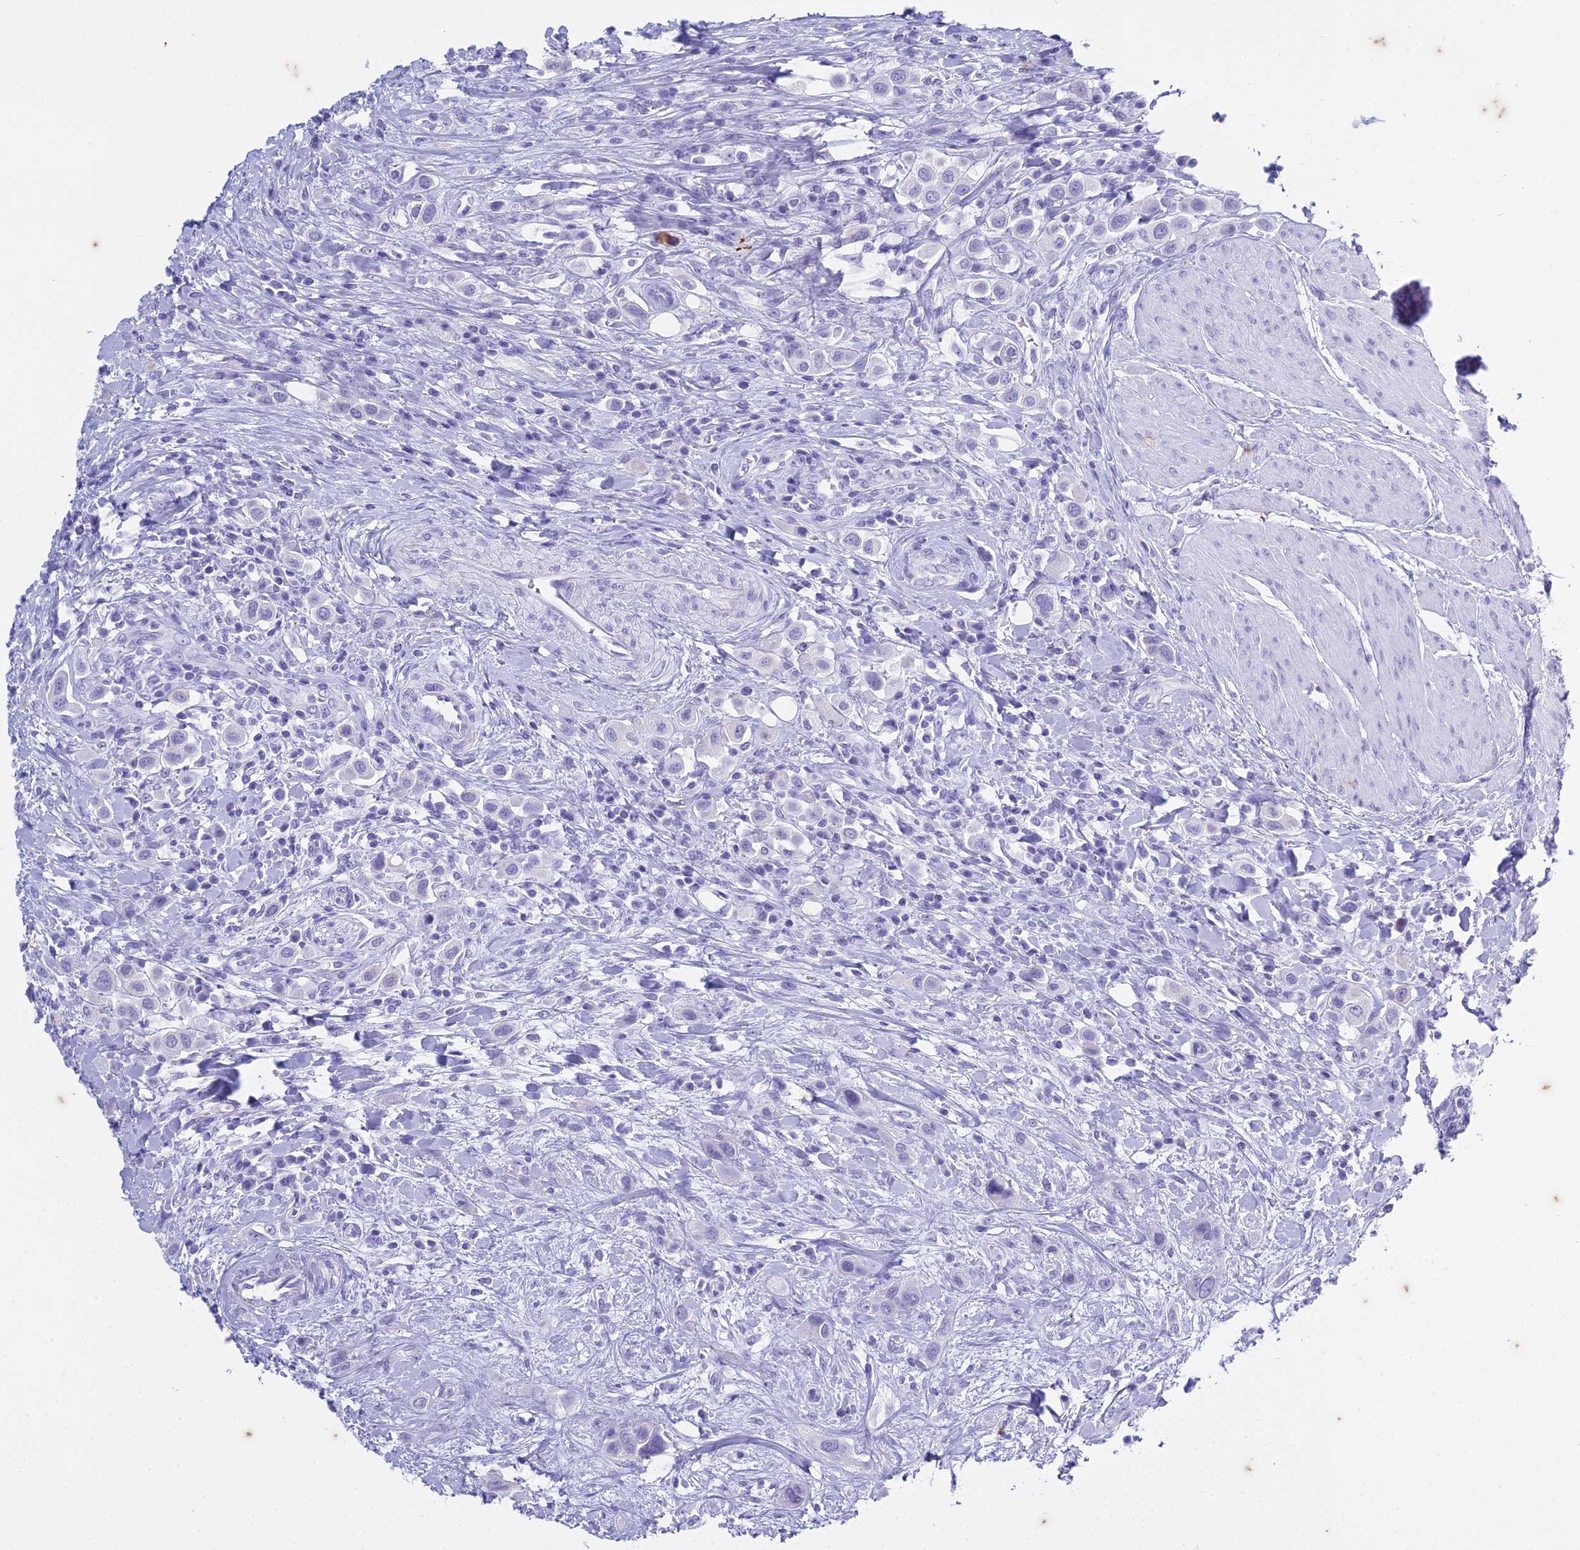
{"staining": {"intensity": "negative", "quantity": "none", "location": "none"}, "tissue": "urothelial cancer", "cell_type": "Tumor cells", "image_type": "cancer", "snomed": [{"axis": "morphology", "description": "Urothelial carcinoma, High grade"}, {"axis": "topography", "description": "Urinary bladder"}], "caption": "An image of human urothelial cancer is negative for staining in tumor cells.", "gene": "HMGB4", "patient": {"sex": "male", "age": 50}}